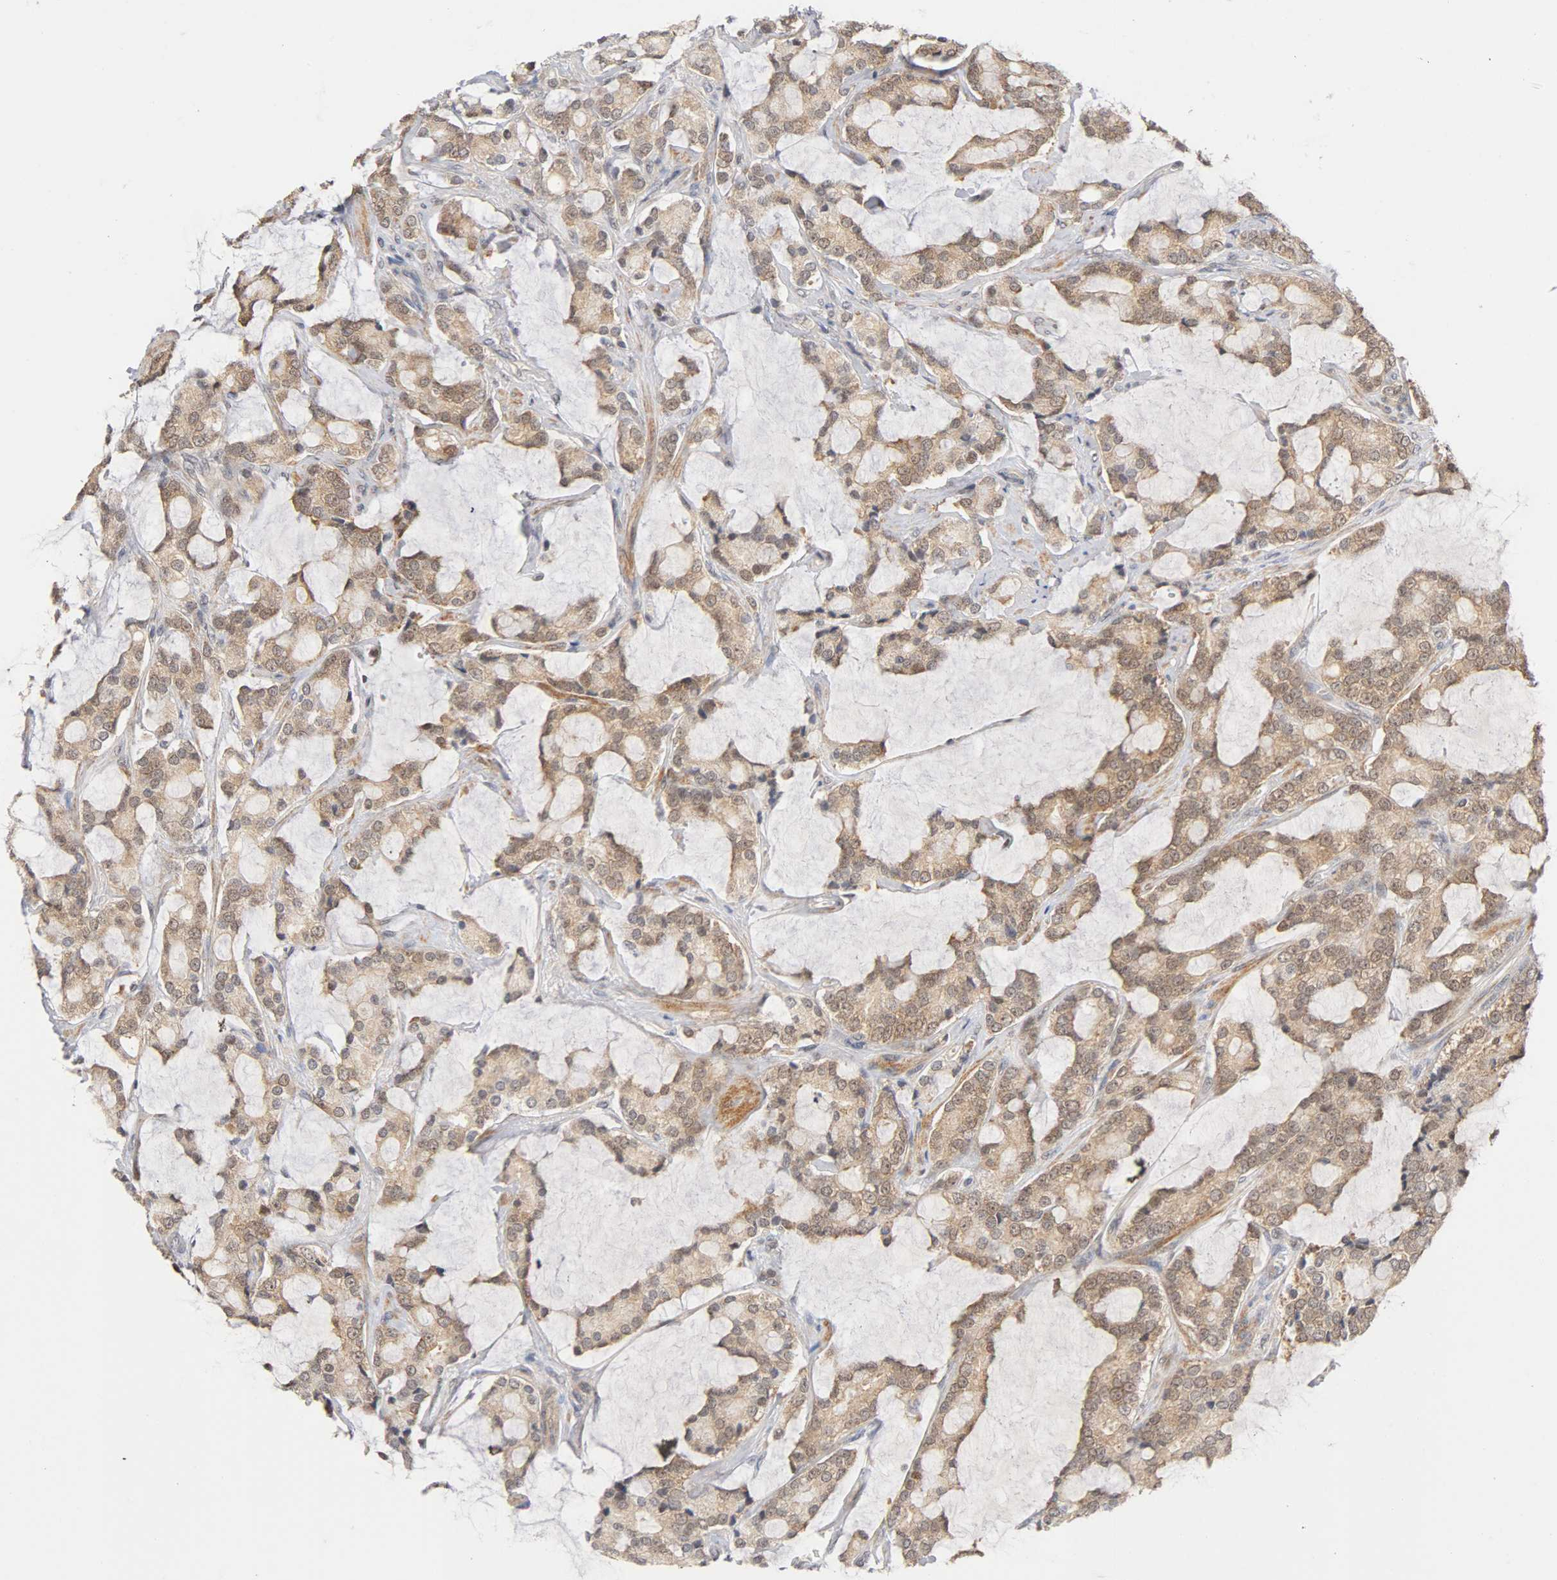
{"staining": {"intensity": "moderate", "quantity": ">75%", "location": "cytoplasmic/membranous,nuclear"}, "tissue": "prostate cancer", "cell_type": "Tumor cells", "image_type": "cancer", "snomed": [{"axis": "morphology", "description": "Adenocarcinoma, Low grade"}, {"axis": "topography", "description": "Prostate"}], "caption": "IHC of prostate cancer (adenocarcinoma (low-grade)) reveals medium levels of moderate cytoplasmic/membranous and nuclear positivity in about >75% of tumor cells. (DAB IHC with brightfield microscopy, high magnification).", "gene": "UBE2M", "patient": {"sex": "male", "age": 58}}